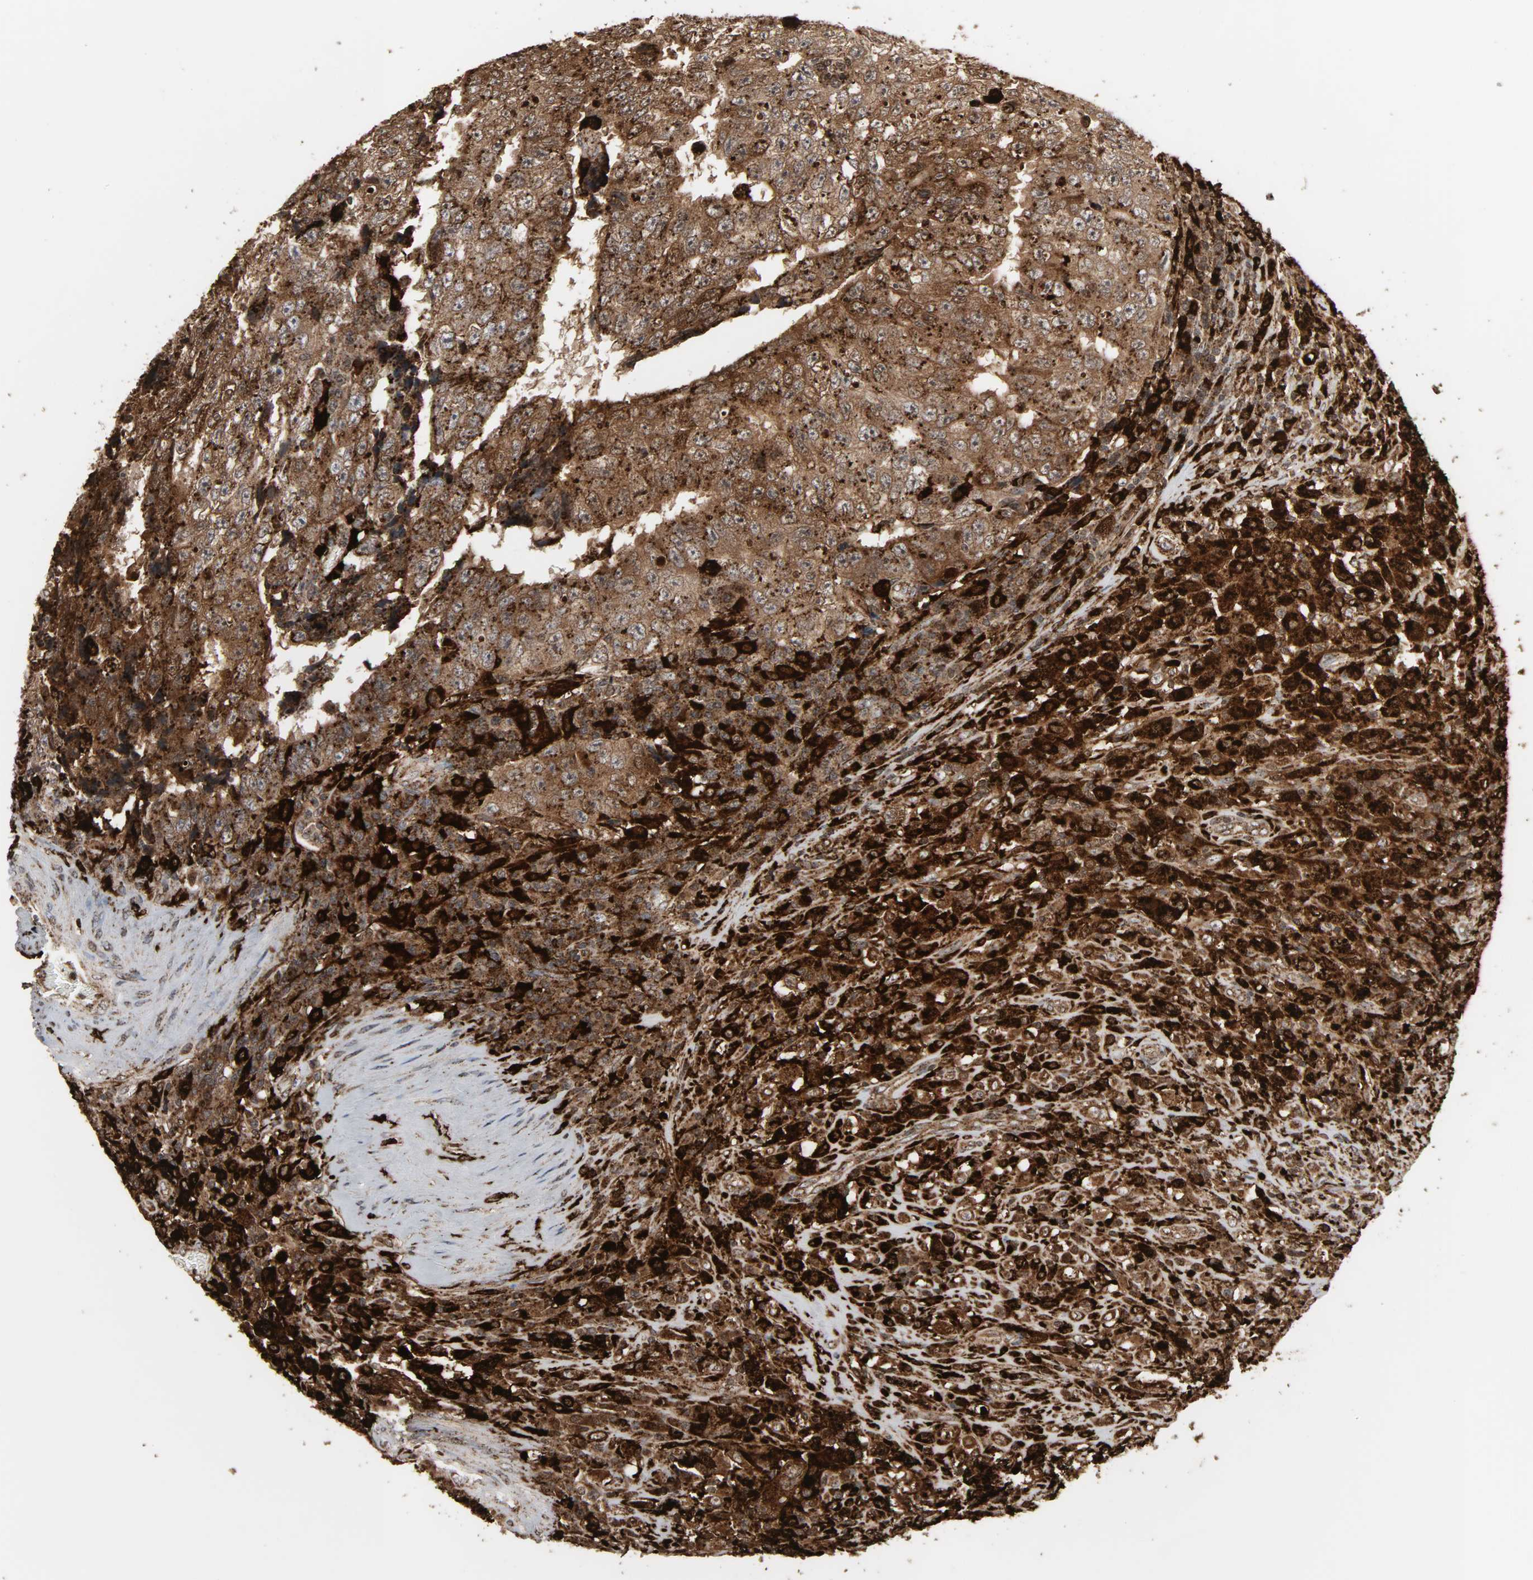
{"staining": {"intensity": "strong", "quantity": ">75%", "location": "cytoplasmic/membranous"}, "tissue": "testis cancer", "cell_type": "Tumor cells", "image_type": "cancer", "snomed": [{"axis": "morphology", "description": "Necrosis, NOS"}, {"axis": "morphology", "description": "Carcinoma, Embryonal, NOS"}, {"axis": "topography", "description": "Testis"}], "caption": "DAB immunohistochemical staining of embryonal carcinoma (testis) displays strong cytoplasmic/membranous protein staining in approximately >75% of tumor cells.", "gene": "PSAP", "patient": {"sex": "male", "age": 19}}